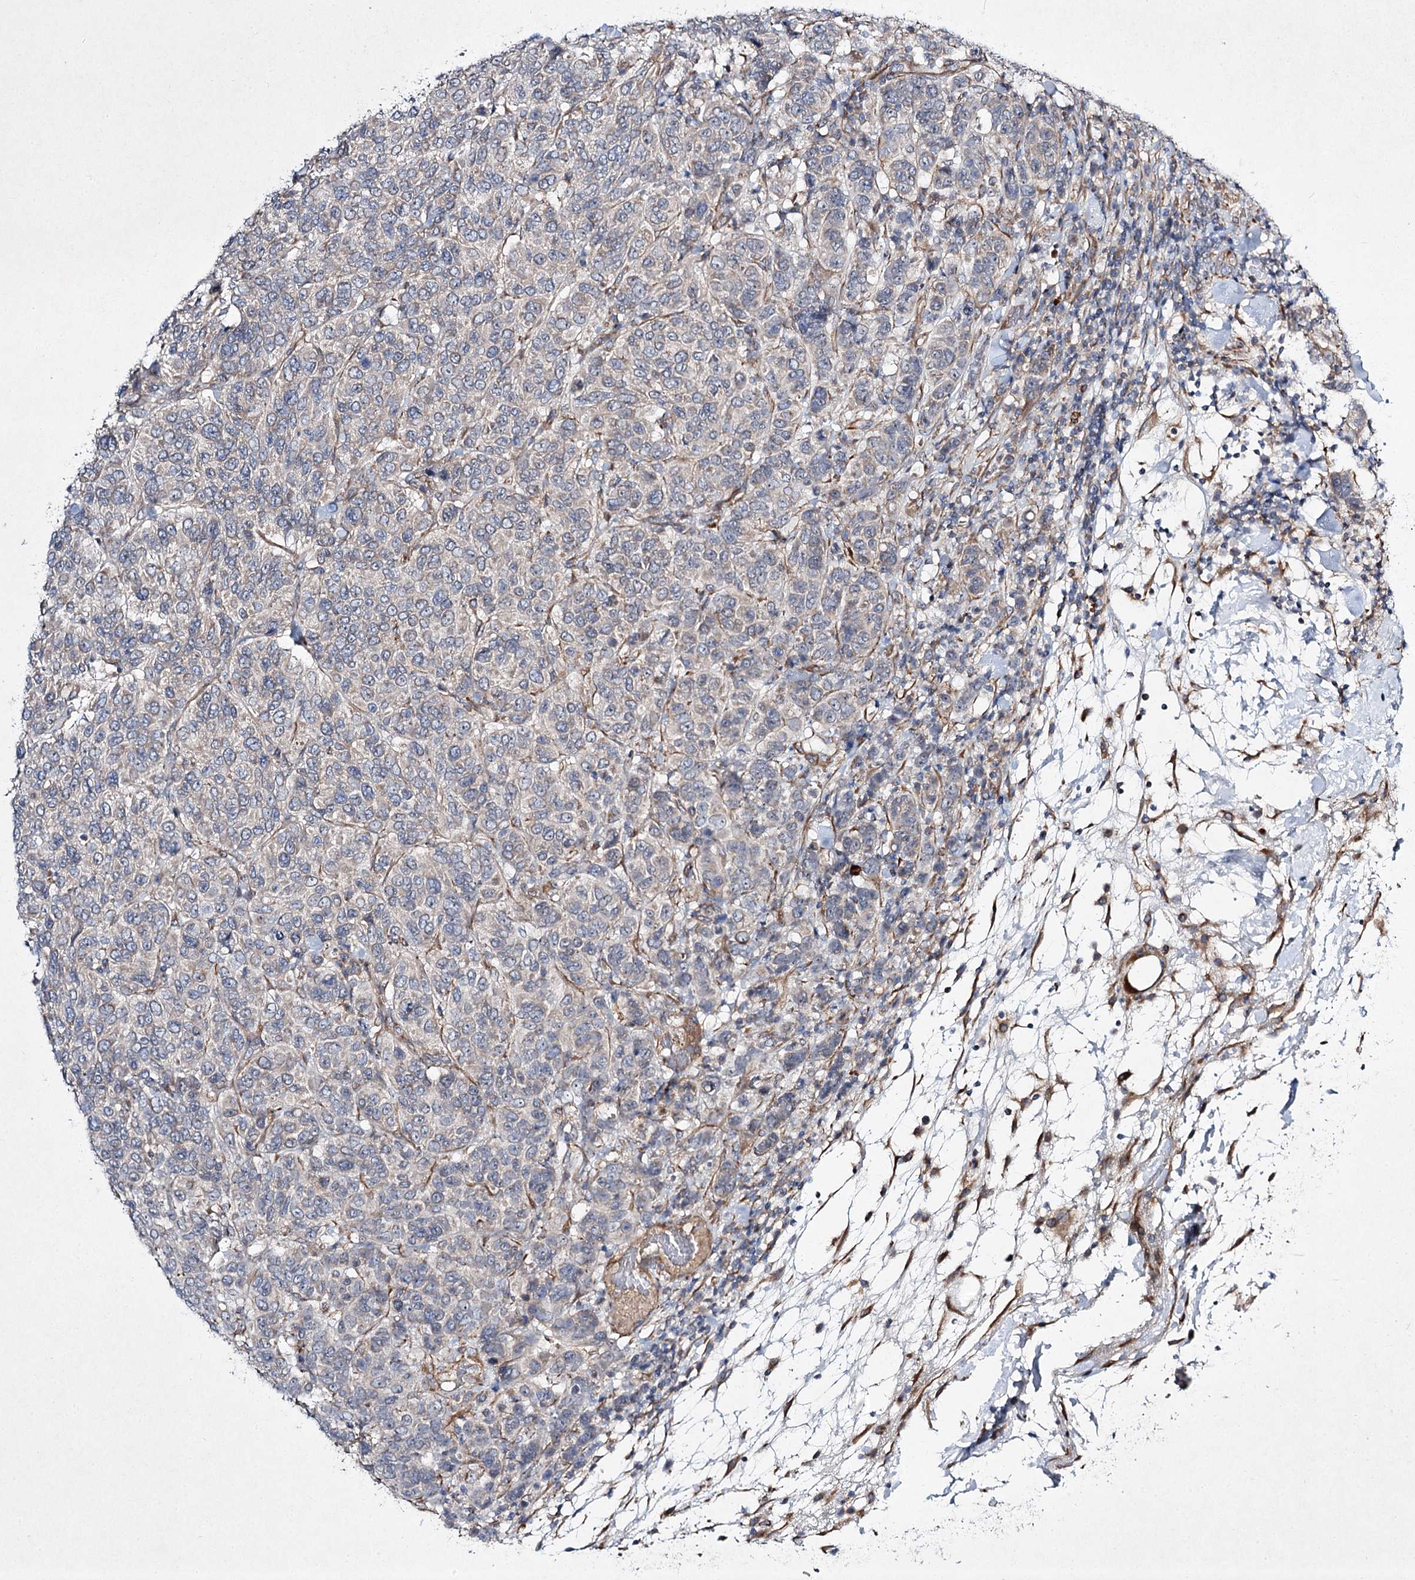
{"staining": {"intensity": "negative", "quantity": "none", "location": "none"}, "tissue": "breast cancer", "cell_type": "Tumor cells", "image_type": "cancer", "snomed": [{"axis": "morphology", "description": "Duct carcinoma"}, {"axis": "topography", "description": "Breast"}], "caption": "Human breast cancer stained for a protein using IHC displays no expression in tumor cells.", "gene": "KIAA0825", "patient": {"sex": "female", "age": 55}}